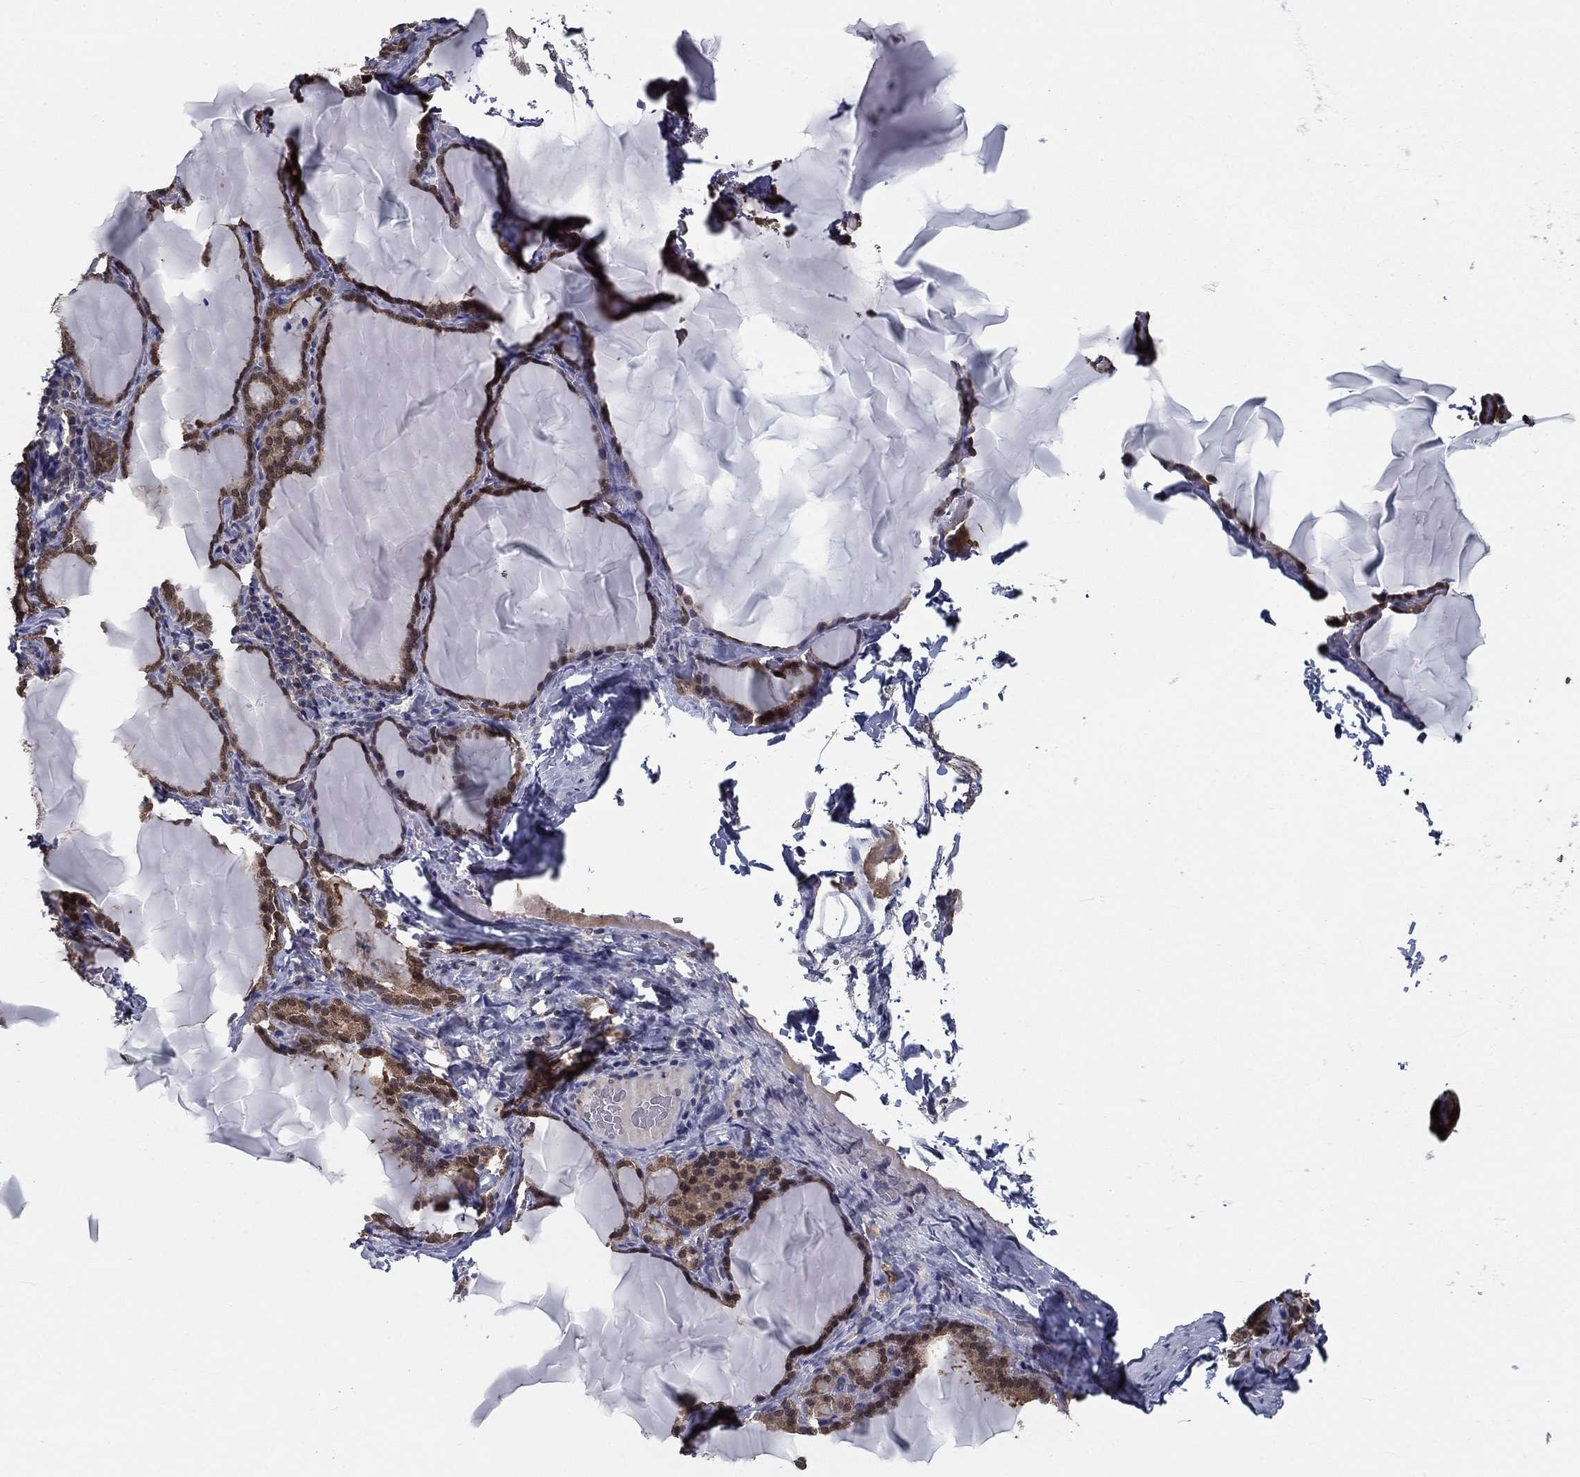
{"staining": {"intensity": "moderate", "quantity": ">75%", "location": "cytoplasmic/membranous,nuclear"}, "tissue": "thyroid gland", "cell_type": "Glandular cells", "image_type": "normal", "snomed": [{"axis": "morphology", "description": "Normal tissue, NOS"}, {"axis": "morphology", "description": "Hyperplasia, NOS"}, {"axis": "topography", "description": "Thyroid gland"}], "caption": "Moderate cytoplasmic/membranous,nuclear protein staining is identified in approximately >75% of glandular cells in thyroid gland.", "gene": "NIT2", "patient": {"sex": "female", "age": 27}}